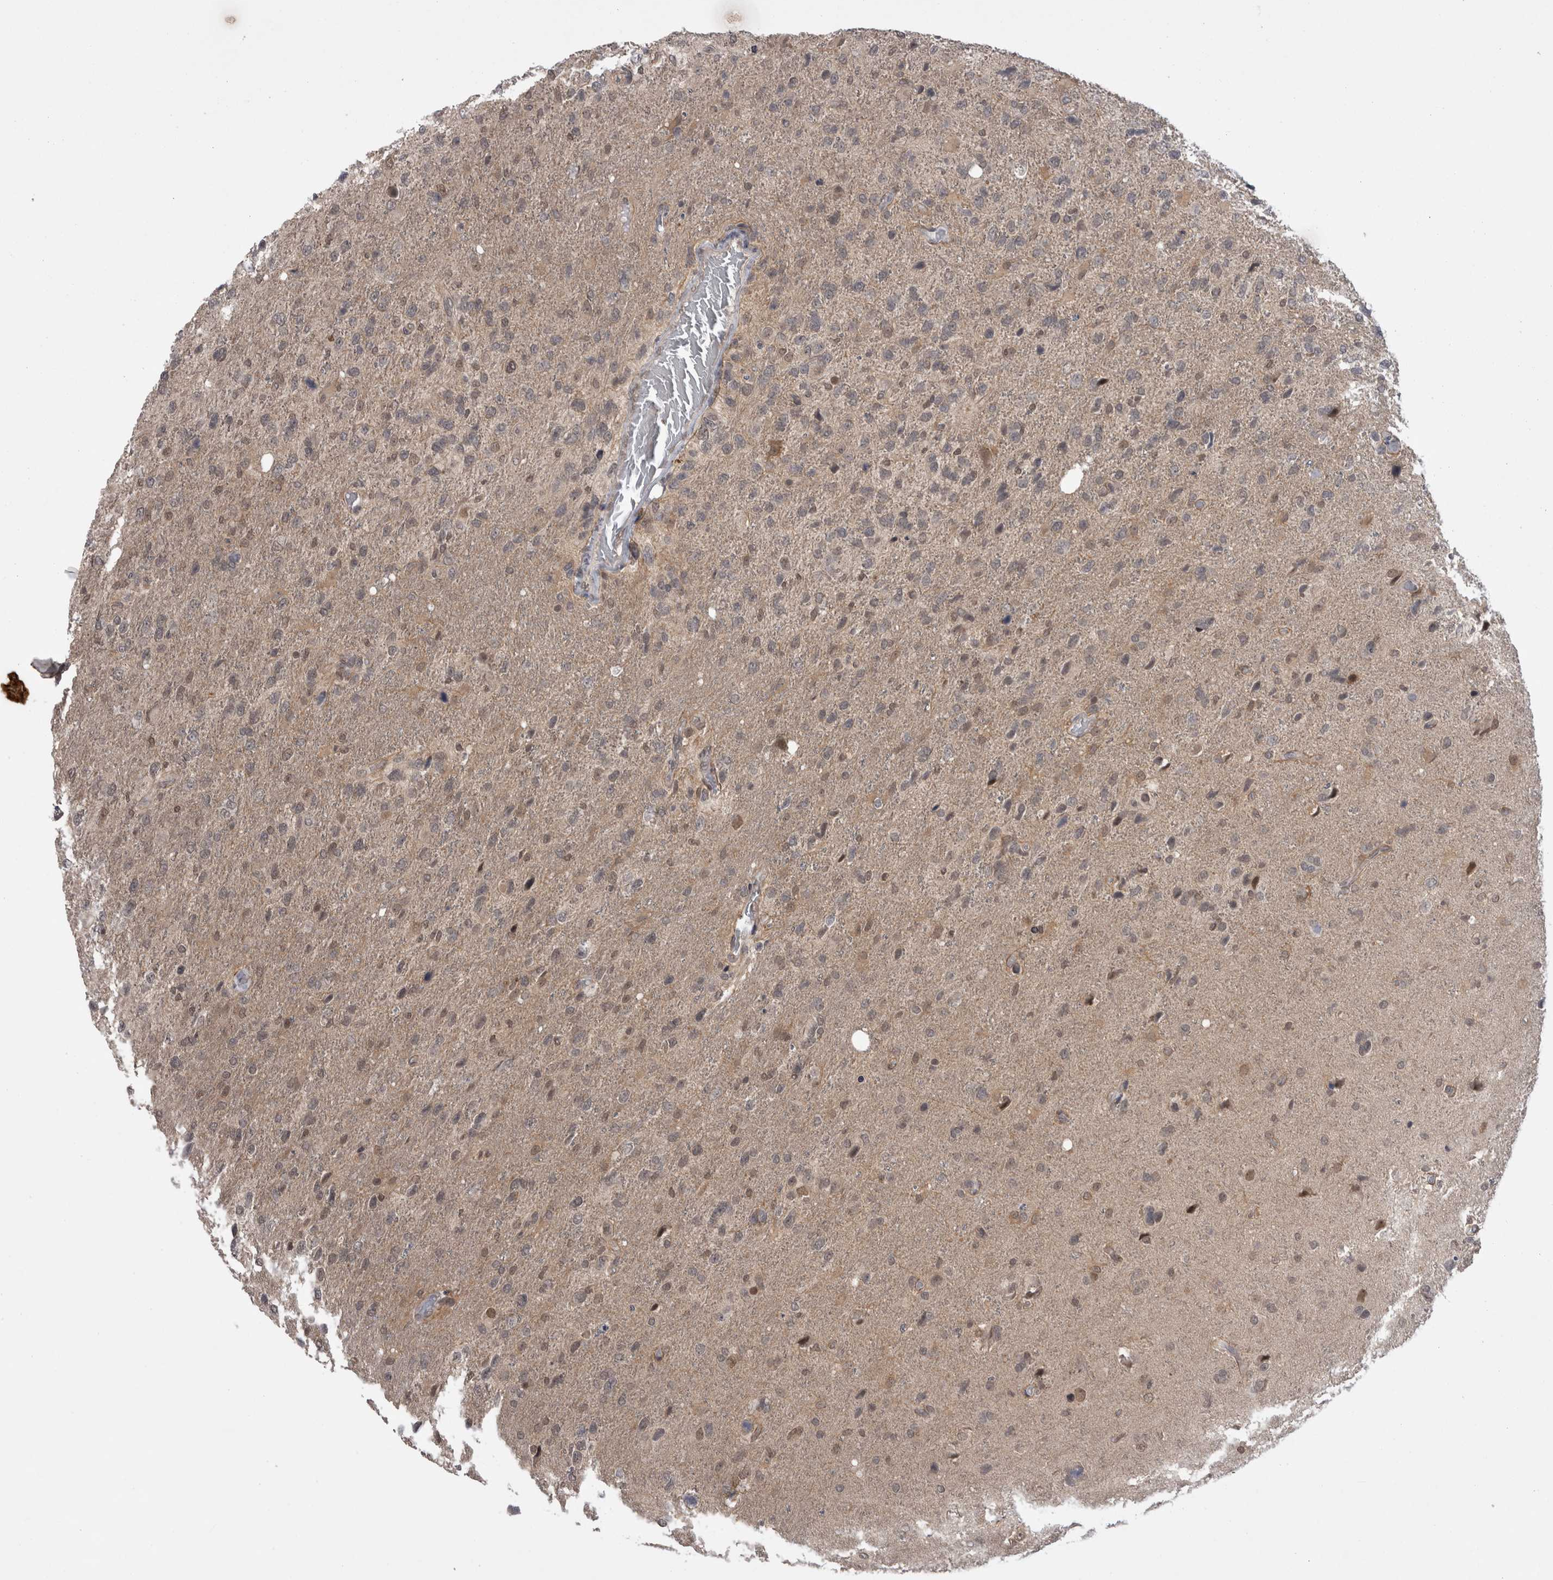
{"staining": {"intensity": "weak", "quantity": "<25%", "location": "cytoplasmic/membranous,nuclear"}, "tissue": "glioma", "cell_type": "Tumor cells", "image_type": "cancer", "snomed": [{"axis": "morphology", "description": "Glioma, malignant, High grade"}, {"axis": "topography", "description": "Brain"}], "caption": "Protein analysis of glioma reveals no significant positivity in tumor cells.", "gene": "ZNF341", "patient": {"sex": "female", "age": 58}}